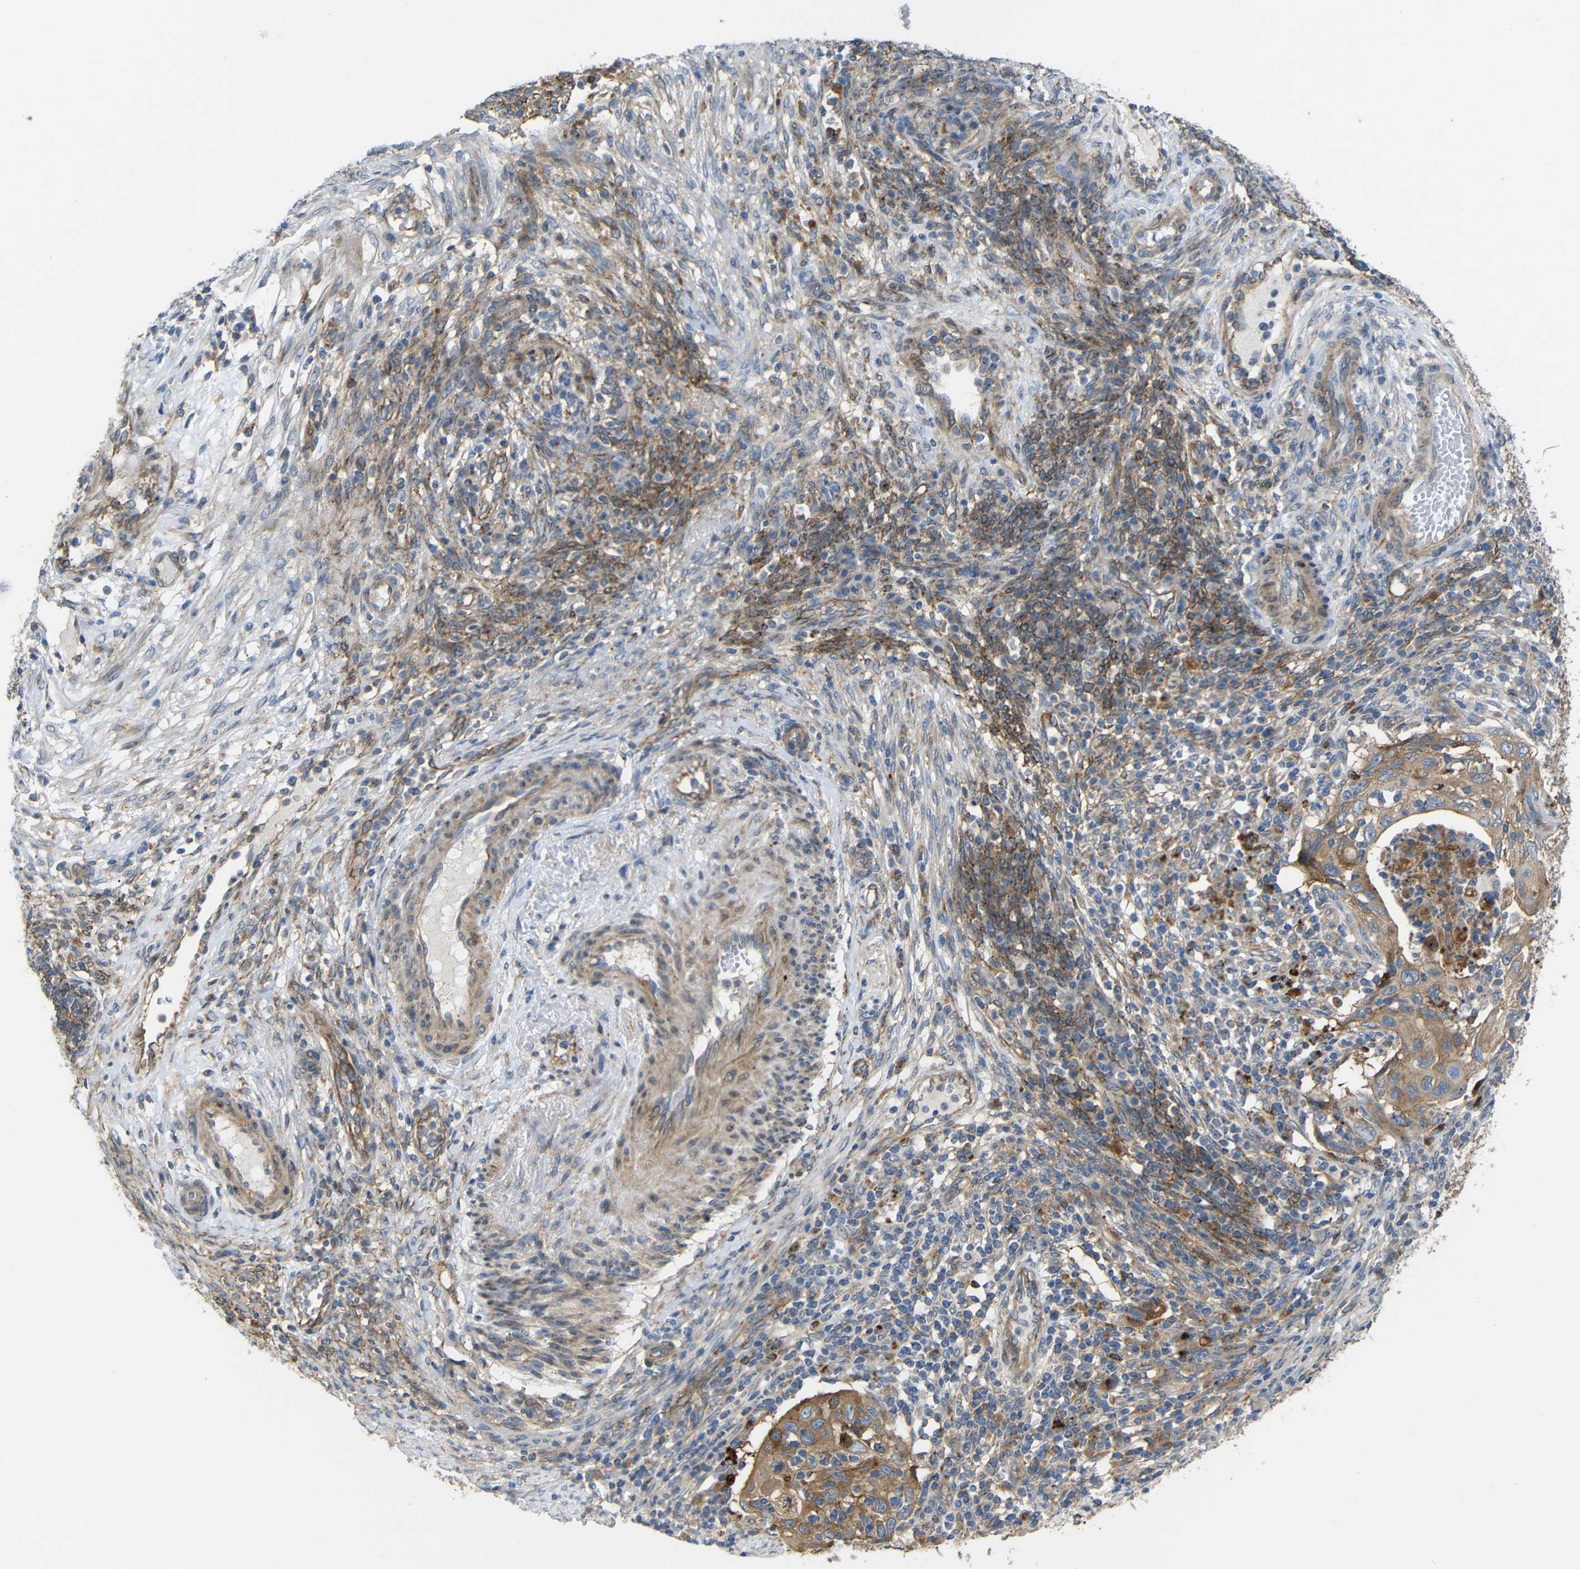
{"staining": {"intensity": "moderate", "quantity": ">75%", "location": "cytoplasmic/membranous"}, "tissue": "cervical cancer", "cell_type": "Tumor cells", "image_type": "cancer", "snomed": [{"axis": "morphology", "description": "Squamous cell carcinoma, NOS"}, {"axis": "topography", "description": "Cervix"}], "caption": "An immunohistochemistry (IHC) histopathology image of neoplastic tissue is shown. Protein staining in brown highlights moderate cytoplasmic/membranous positivity in cervical cancer (squamous cell carcinoma) within tumor cells.", "gene": "SYPL1", "patient": {"sex": "female", "age": 70}}